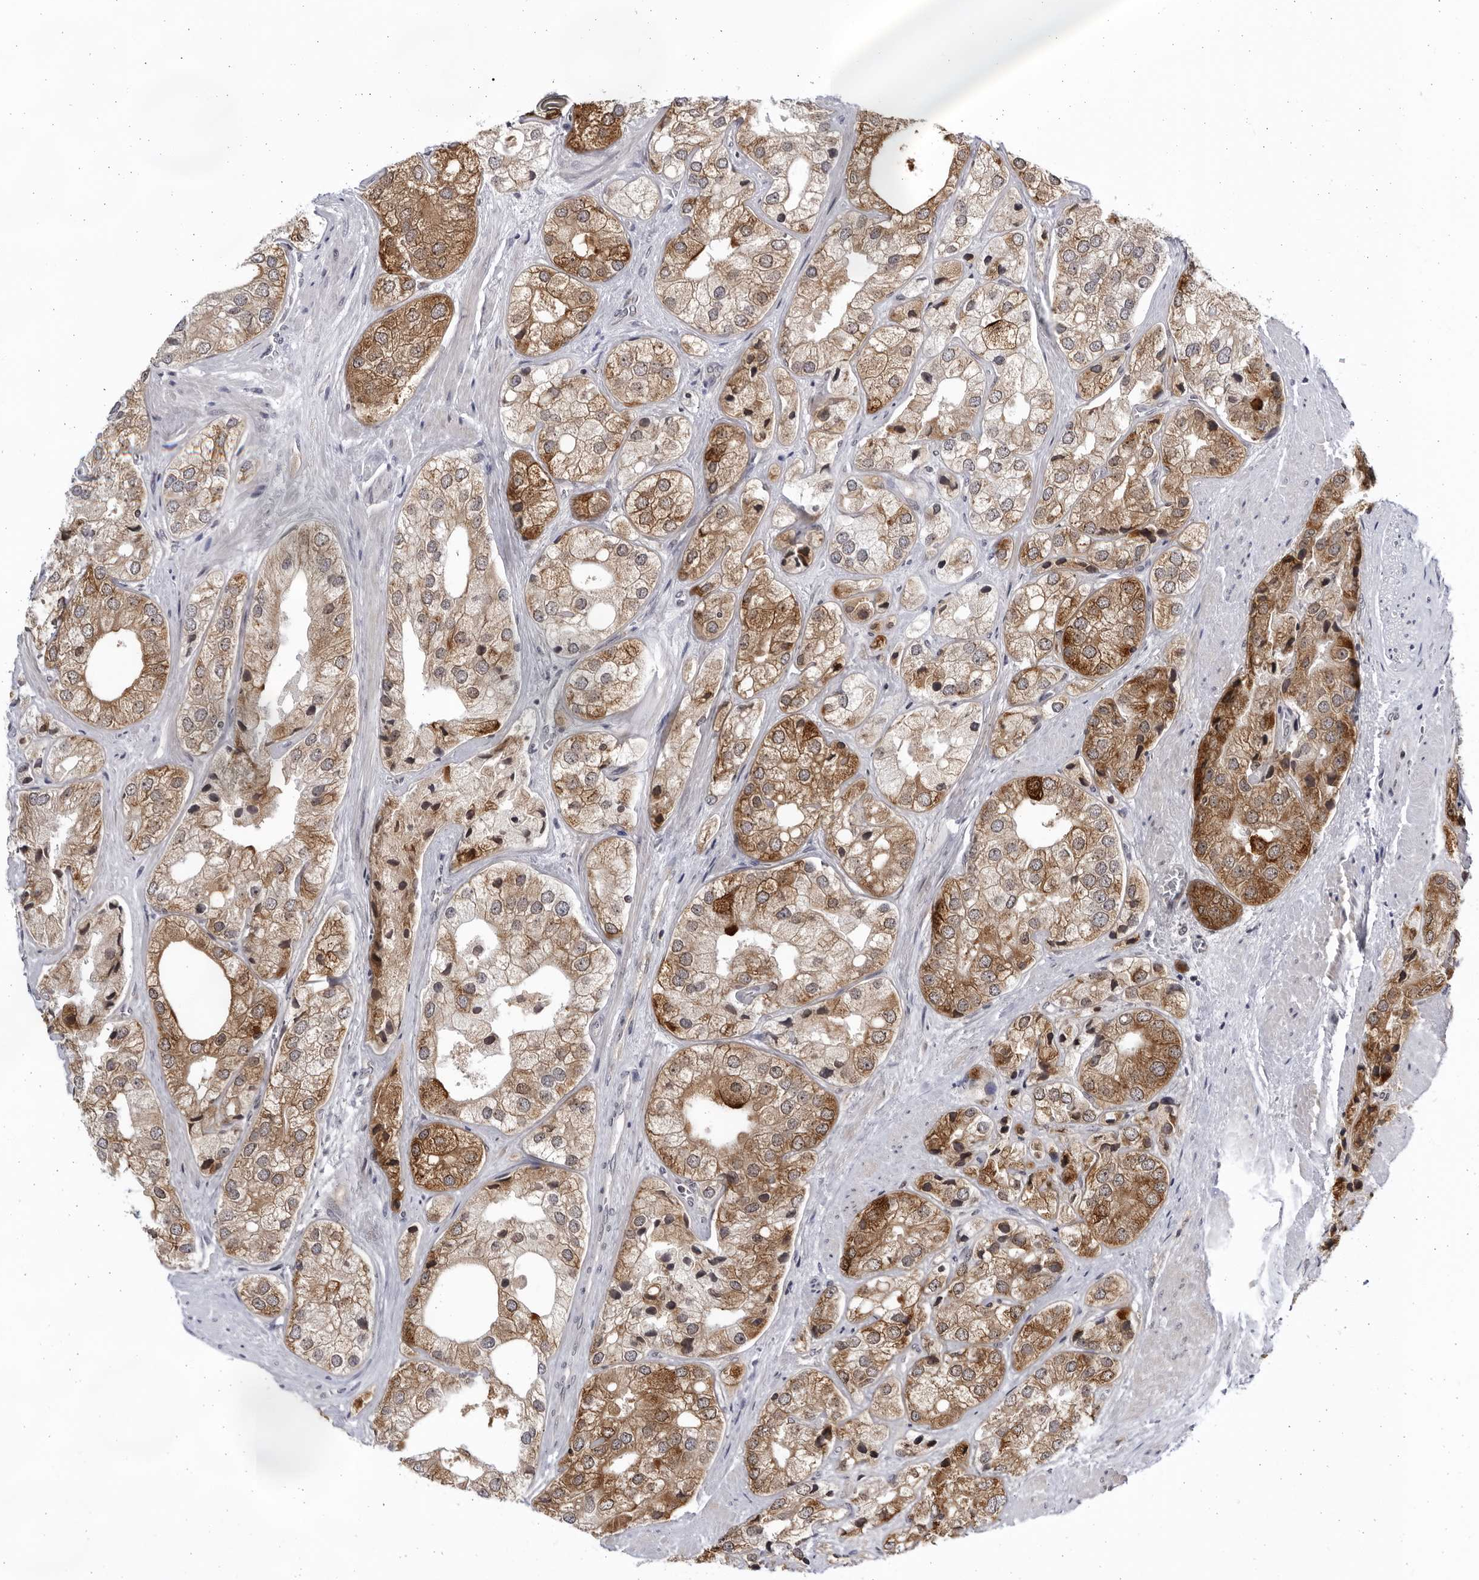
{"staining": {"intensity": "strong", "quantity": ">75%", "location": "cytoplasmic/membranous"}, "tissue": "prostate cancer", "cell_type": "Tumor cells", "image_type": "cancer", "snomed": [{"axis": "morphology", "description": "Adenocarcinoma, High grade"}, {"axis": "topography", "description": "Prostate"}], "caption": "Protein staining of prostate high-grade adenocarcinoma tissue displays strong cytoplasmic/membranous positivity in about >75% of tumor cells.", "gene": "SLC25A22", "patient": {"sex": "male", "age": 50}}